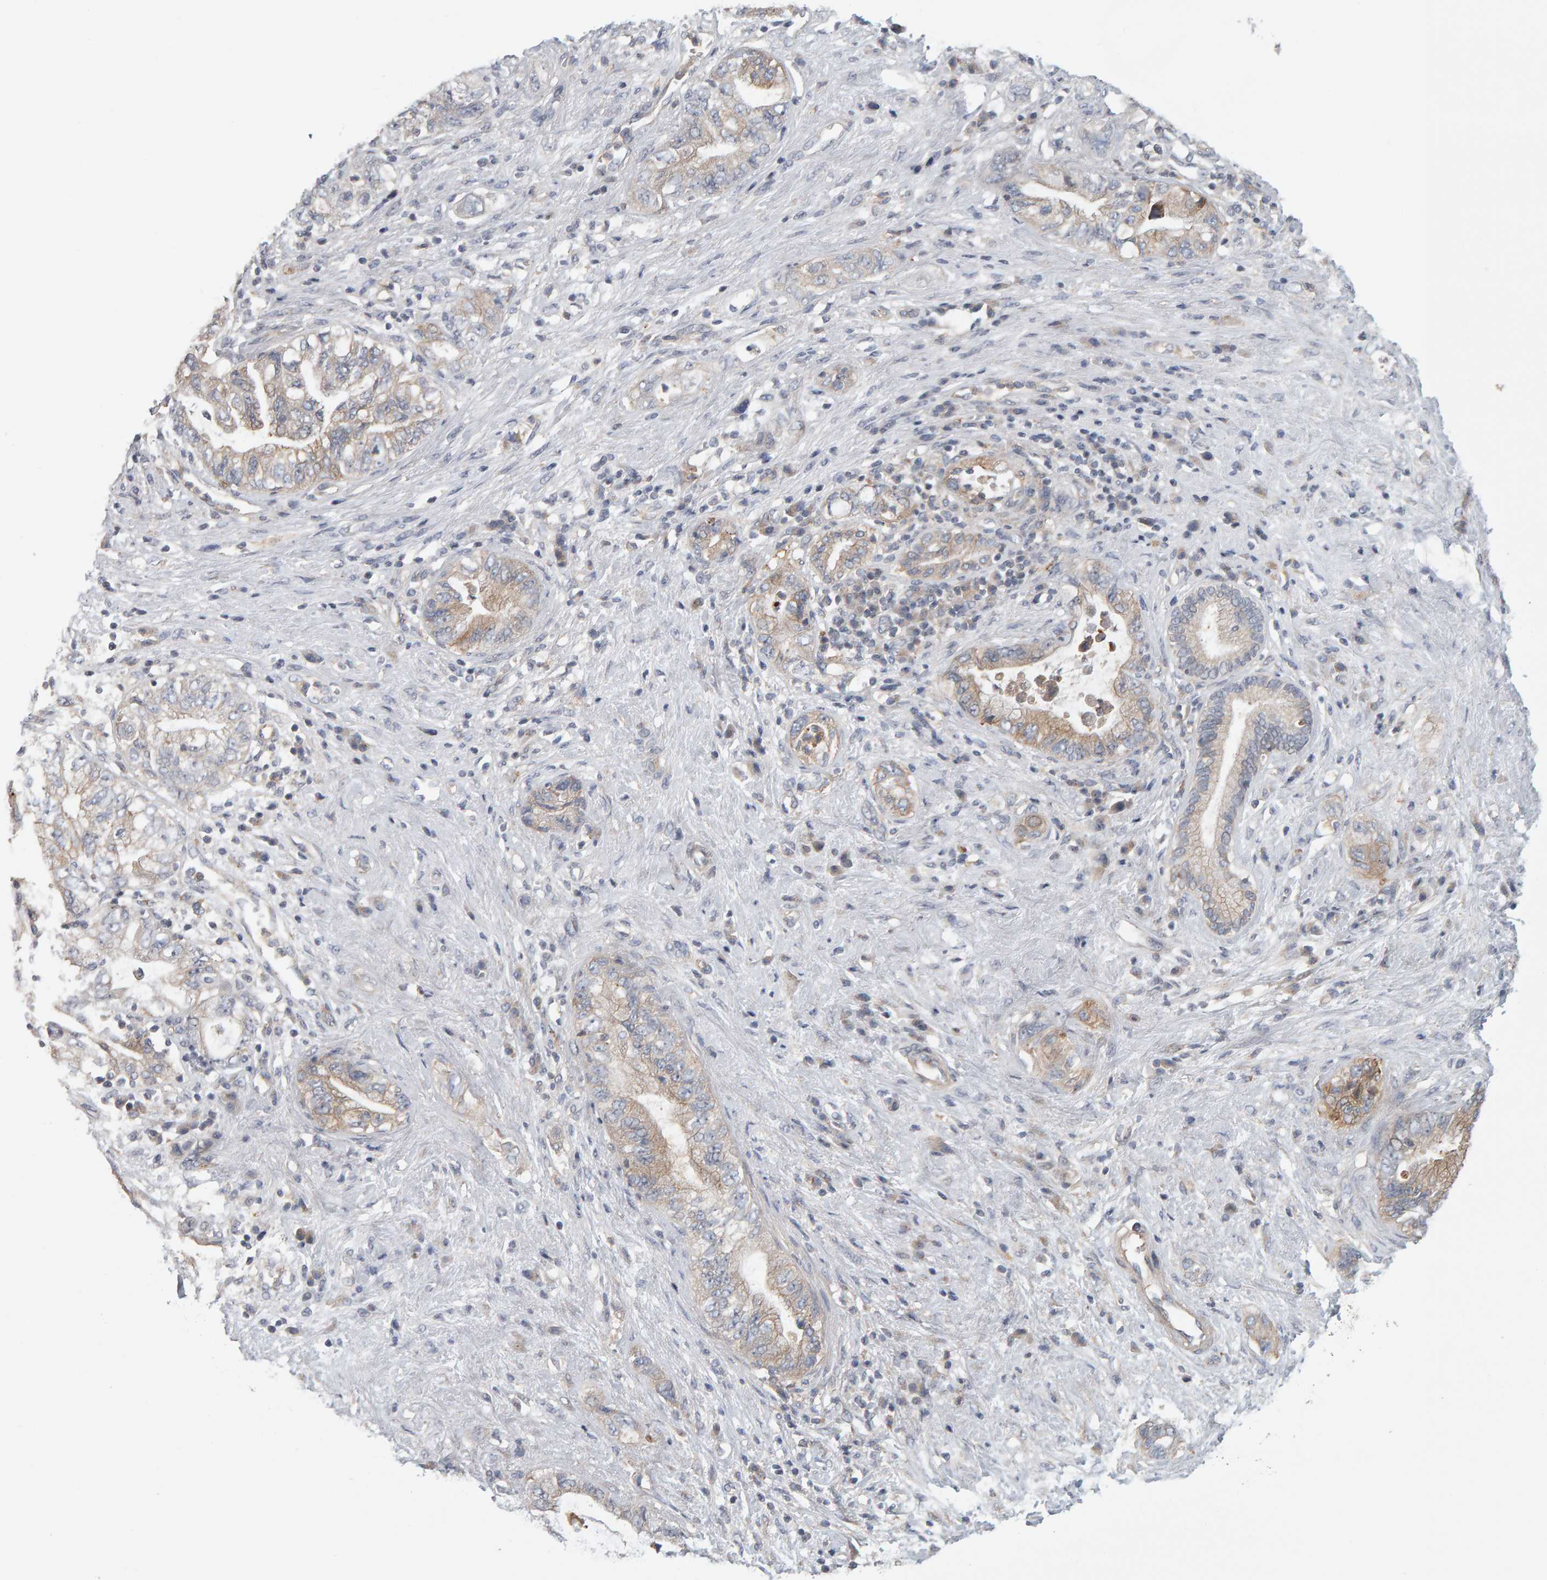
{"staining": {"intensity": "weak", "quantity": "25%-75%", "location": "cytoplasmic/membranous"}, "tissue": "pancreatic cancer", "cell_type": "Tumor cells", "image_type": "cancer", "snomed": [{"axis": "morphology", "description": "Adenocarcinoma, NOS"}, {"axis": "topography", "description": "Pancreas"}], "caption": "Protein expression analysis of pancreatic cancer (adenocarcinoma) reveals weak cytoplasmic/membranous staining in approximately 25%-75% of tumor cells.", "gene": "C9orf72", "patient": {"sex": "female", "age": 73}}